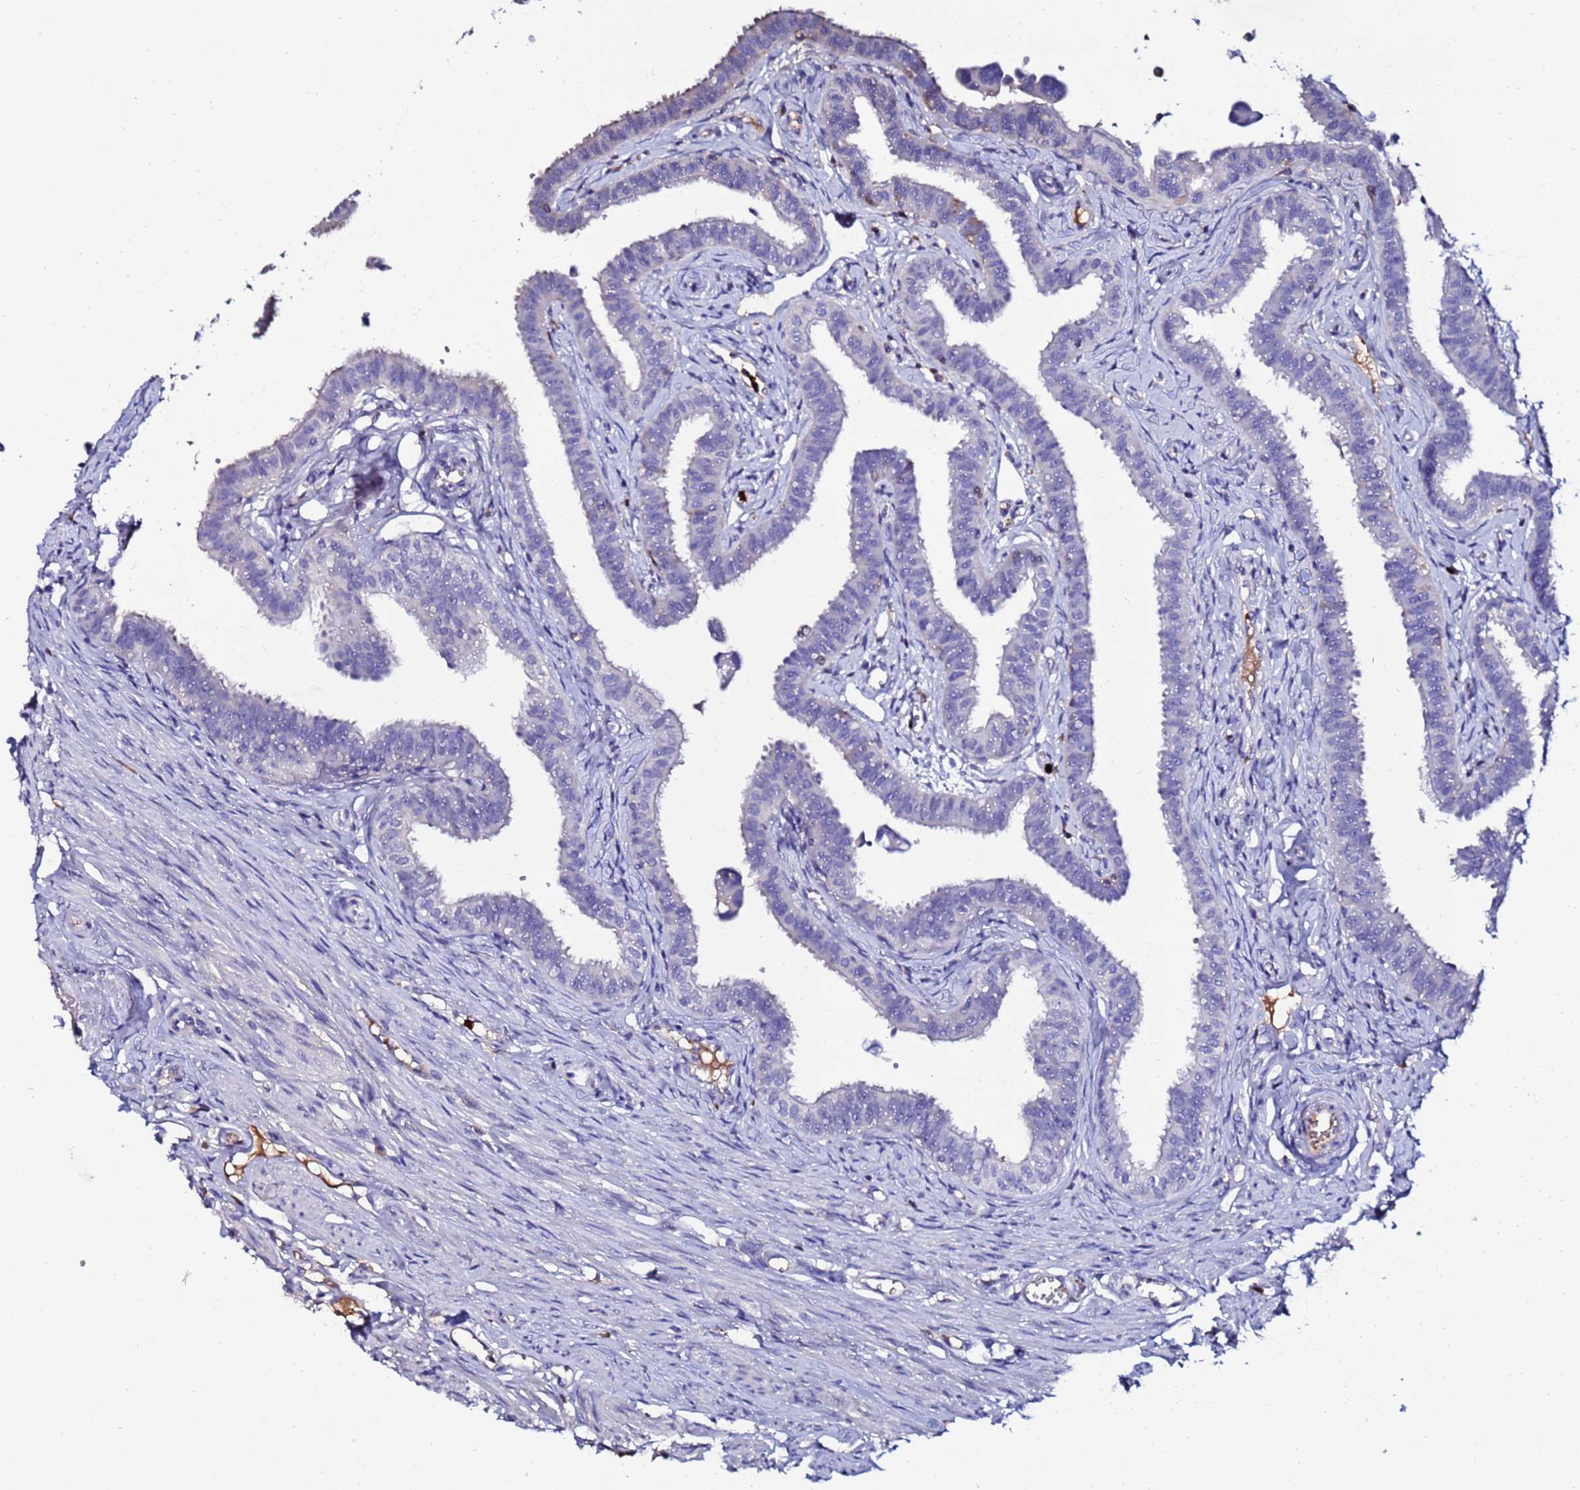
{"staining": {"intensity": "negative", "quantity": "none", "location": "none"}, "tissue": "fallopian tube", "cell_type": "Glandular cells", "image_type": "normal", "snomed": [{"axis": "morphology", "description": "Normal tissue, NOS"}, {"axis": "morphology", "description": "Carcinoma, NOS"}, {"axis": "topography", "description": "Fallopian tube"}, {"axis": "topography", "description": "Ovary"}], "caption": "This micrograph is of unremarkable fallopian tube stained with immunohistochemistry (IHC) to label a protein in brown with the nuclei are counter-stained blue. There is no staining in glandular cells. (Stains: DAB IHC with hematoxylin counter stain, Microscopy: brightfield microscopy at high magnification).", "gene": "TUBAL3", "patient": {"sex": "female", "age": 59}}